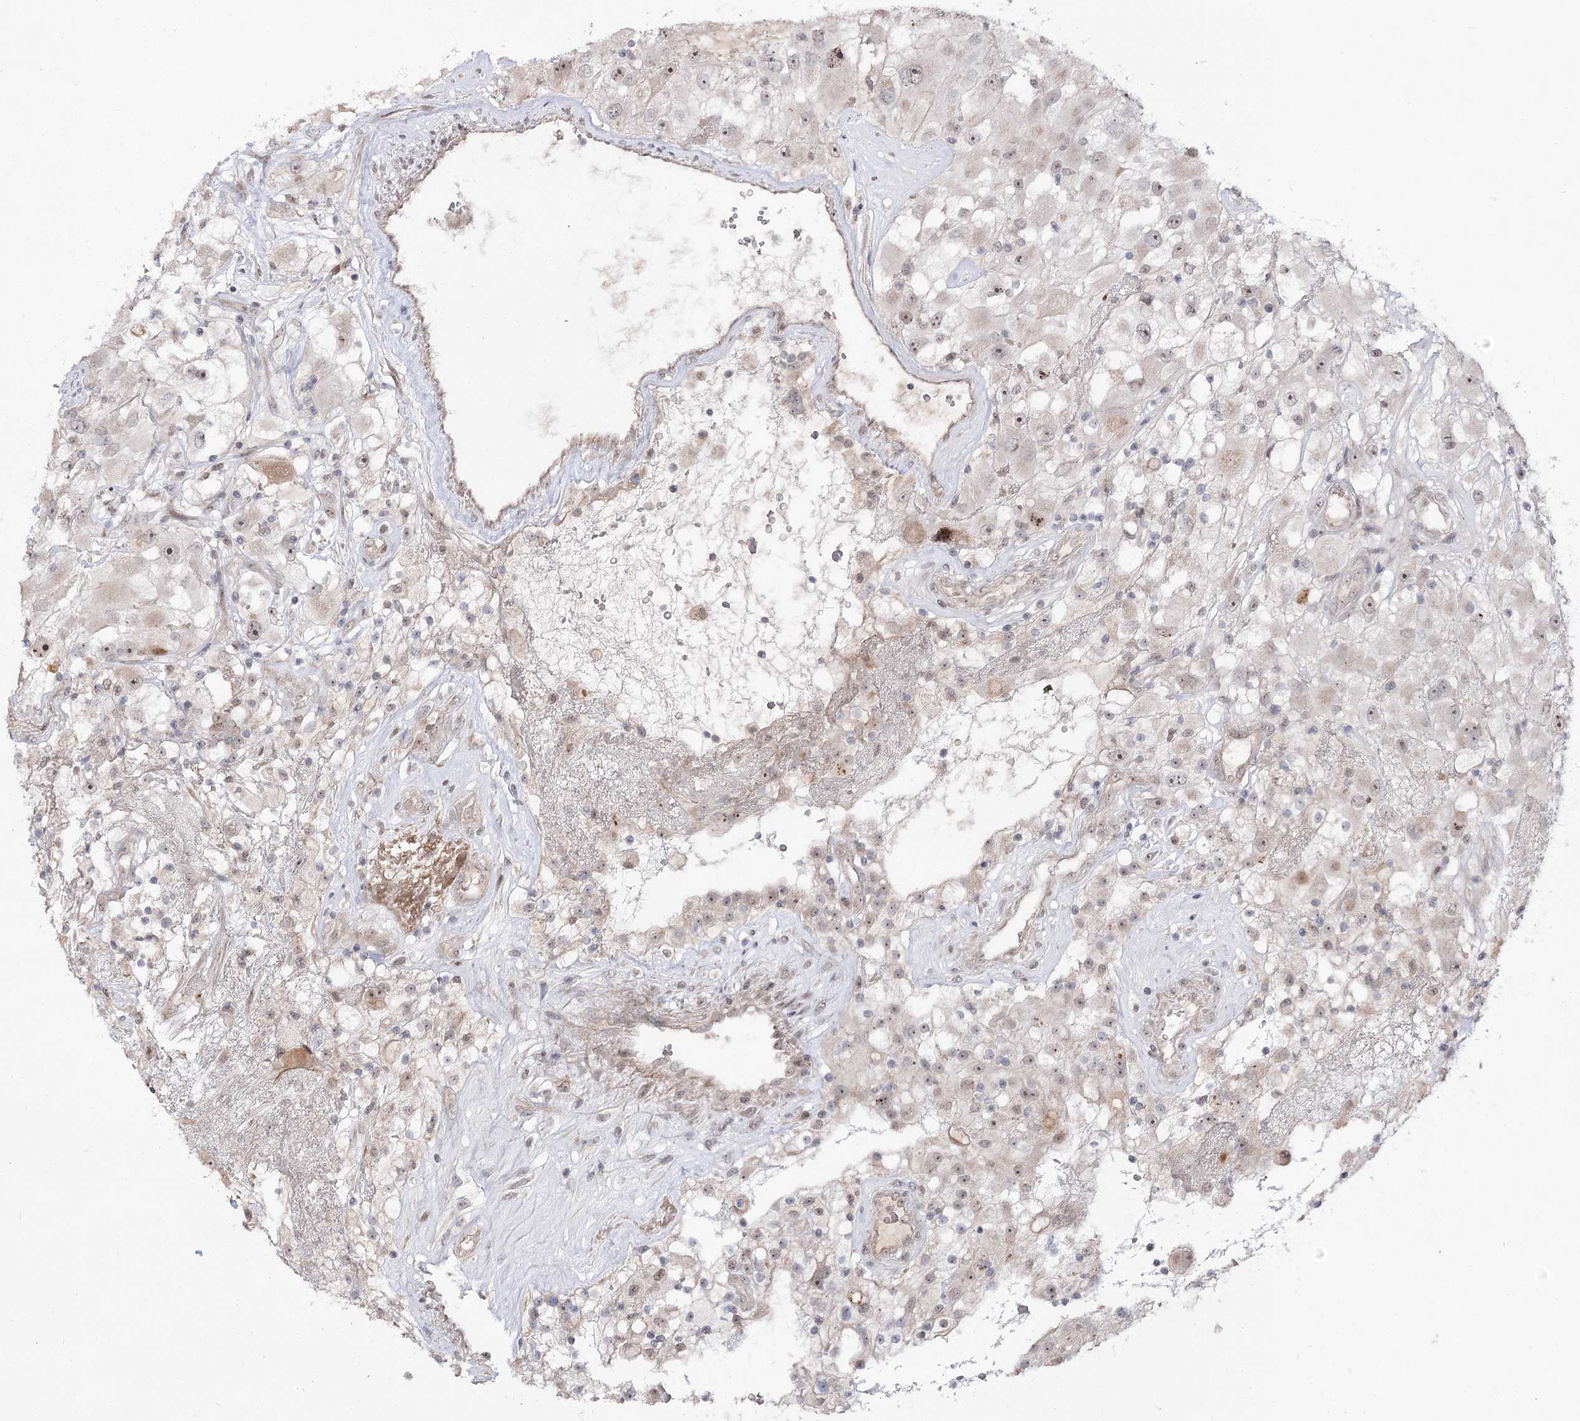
{"staining": {"intensity": "moderate", "quantity": "<25%", "location": "nuclear"}, "tissue": "renal cancer", "cell_type": "Tumor cells", "image_type": "cancer", "snomed": [{"axis": "morphology", "description": "Adenocarcinoma, NOS"}, {"axis": "topography", "description": "Kidney"}], "caption": "Renal cancer (adenocarcinoma) was stained to show a protein in brown. There is low levels of moderate nuclear staining in about <25% of tumor cells.", "gene": "RRP9", "patient": {"sex": "female", "age": 52}}